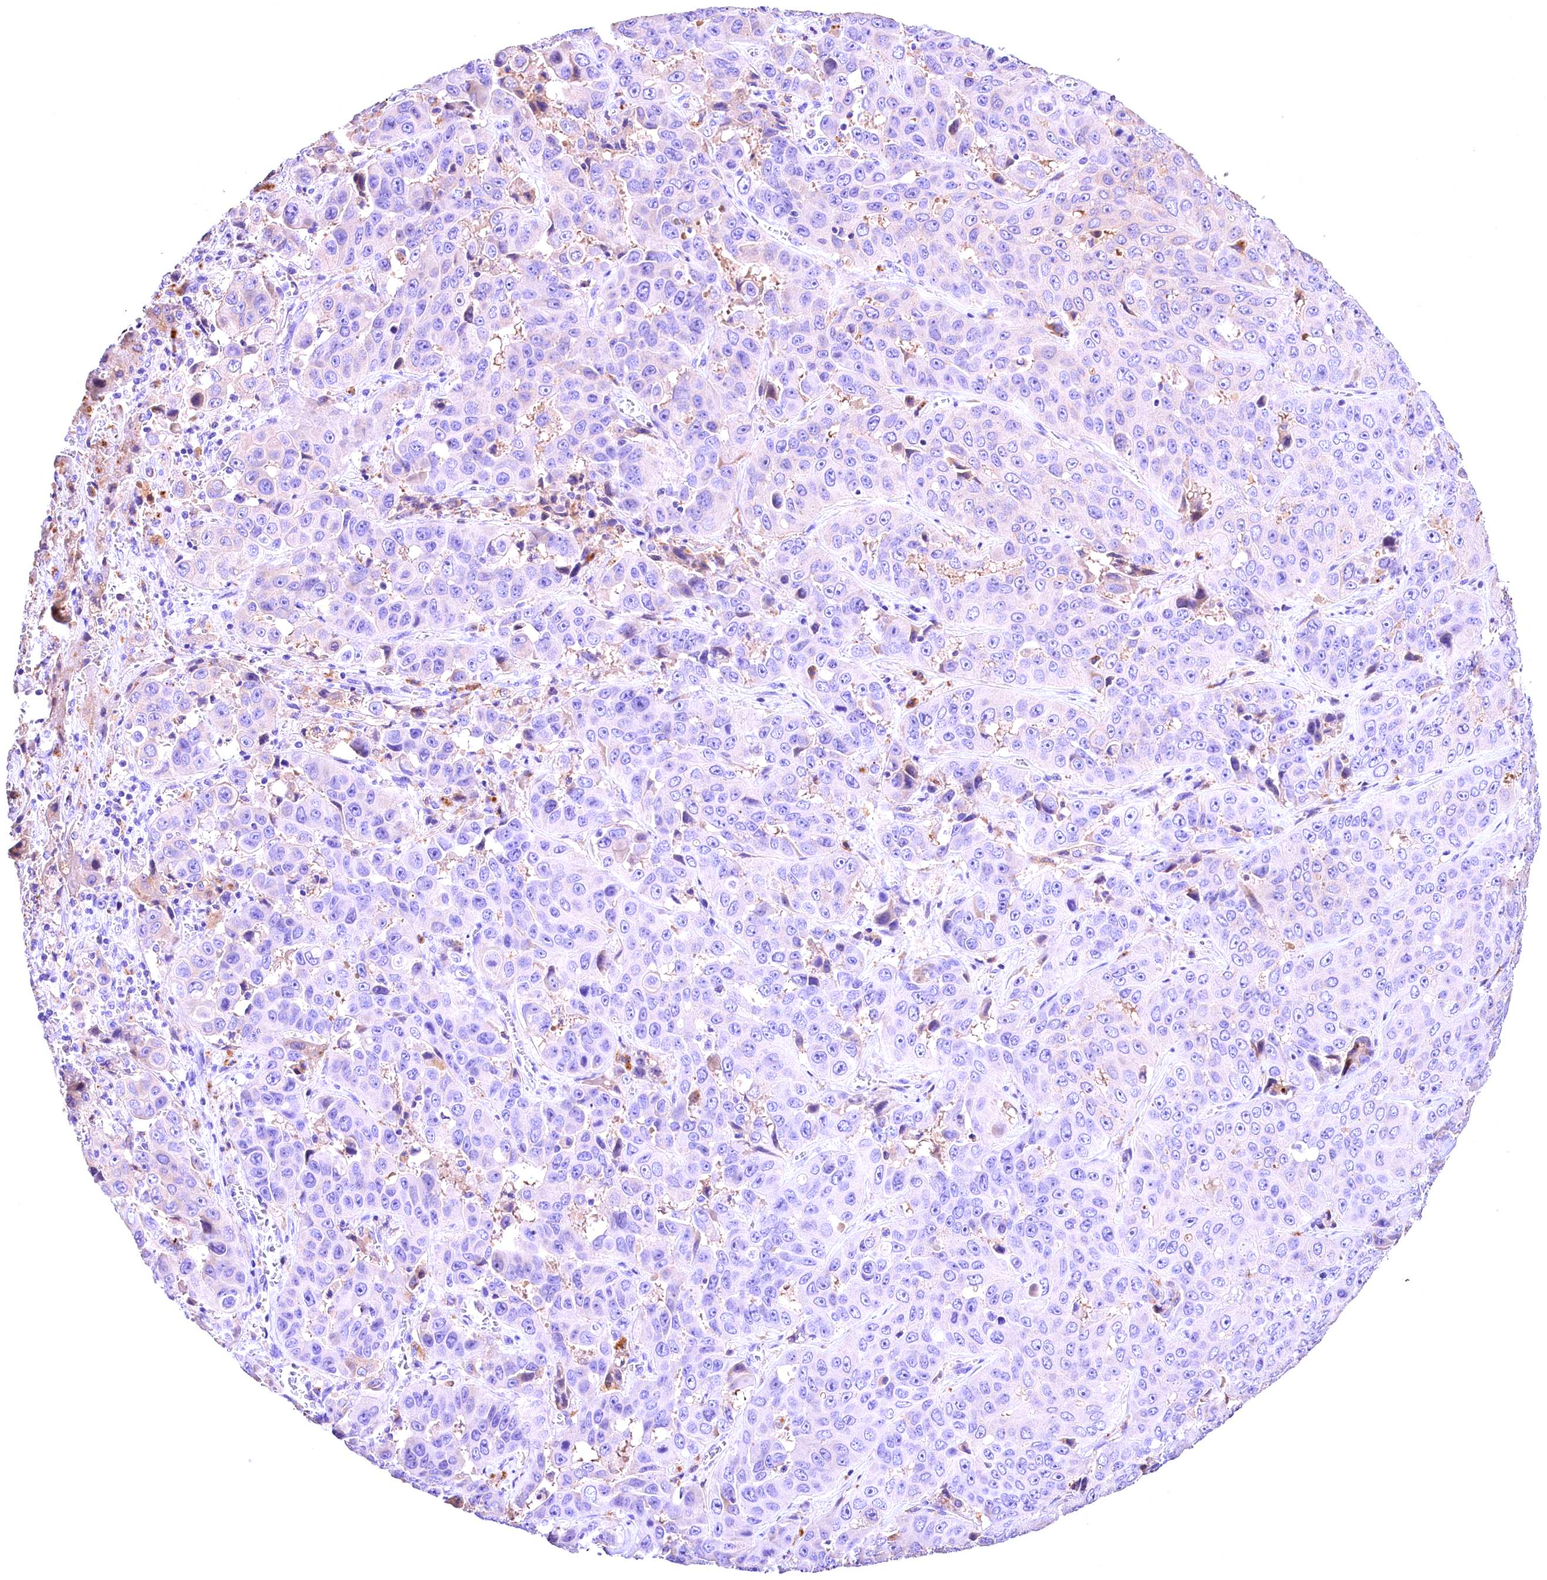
{"staining": {"intensity": "negative", "quantity": "none", "location": "none"}, "tissue": "liver cancer", "cell_type": "Tumor cells", "image_type": "cancer", "snomed": [{"axis": "morphology", "description": "Cholangiocarcinoma"}, {"axis": "topography", "description": "Liver"}], "caption": "Immunohistochemistry micrograph of neoplastic tissue: liver cancer (cholangiocarcinoma) stained with DAB reveals no significant protein positivity in tumor cells.", "gene": "ARMC6", "patient": {"sex": "female", "age": 52}}